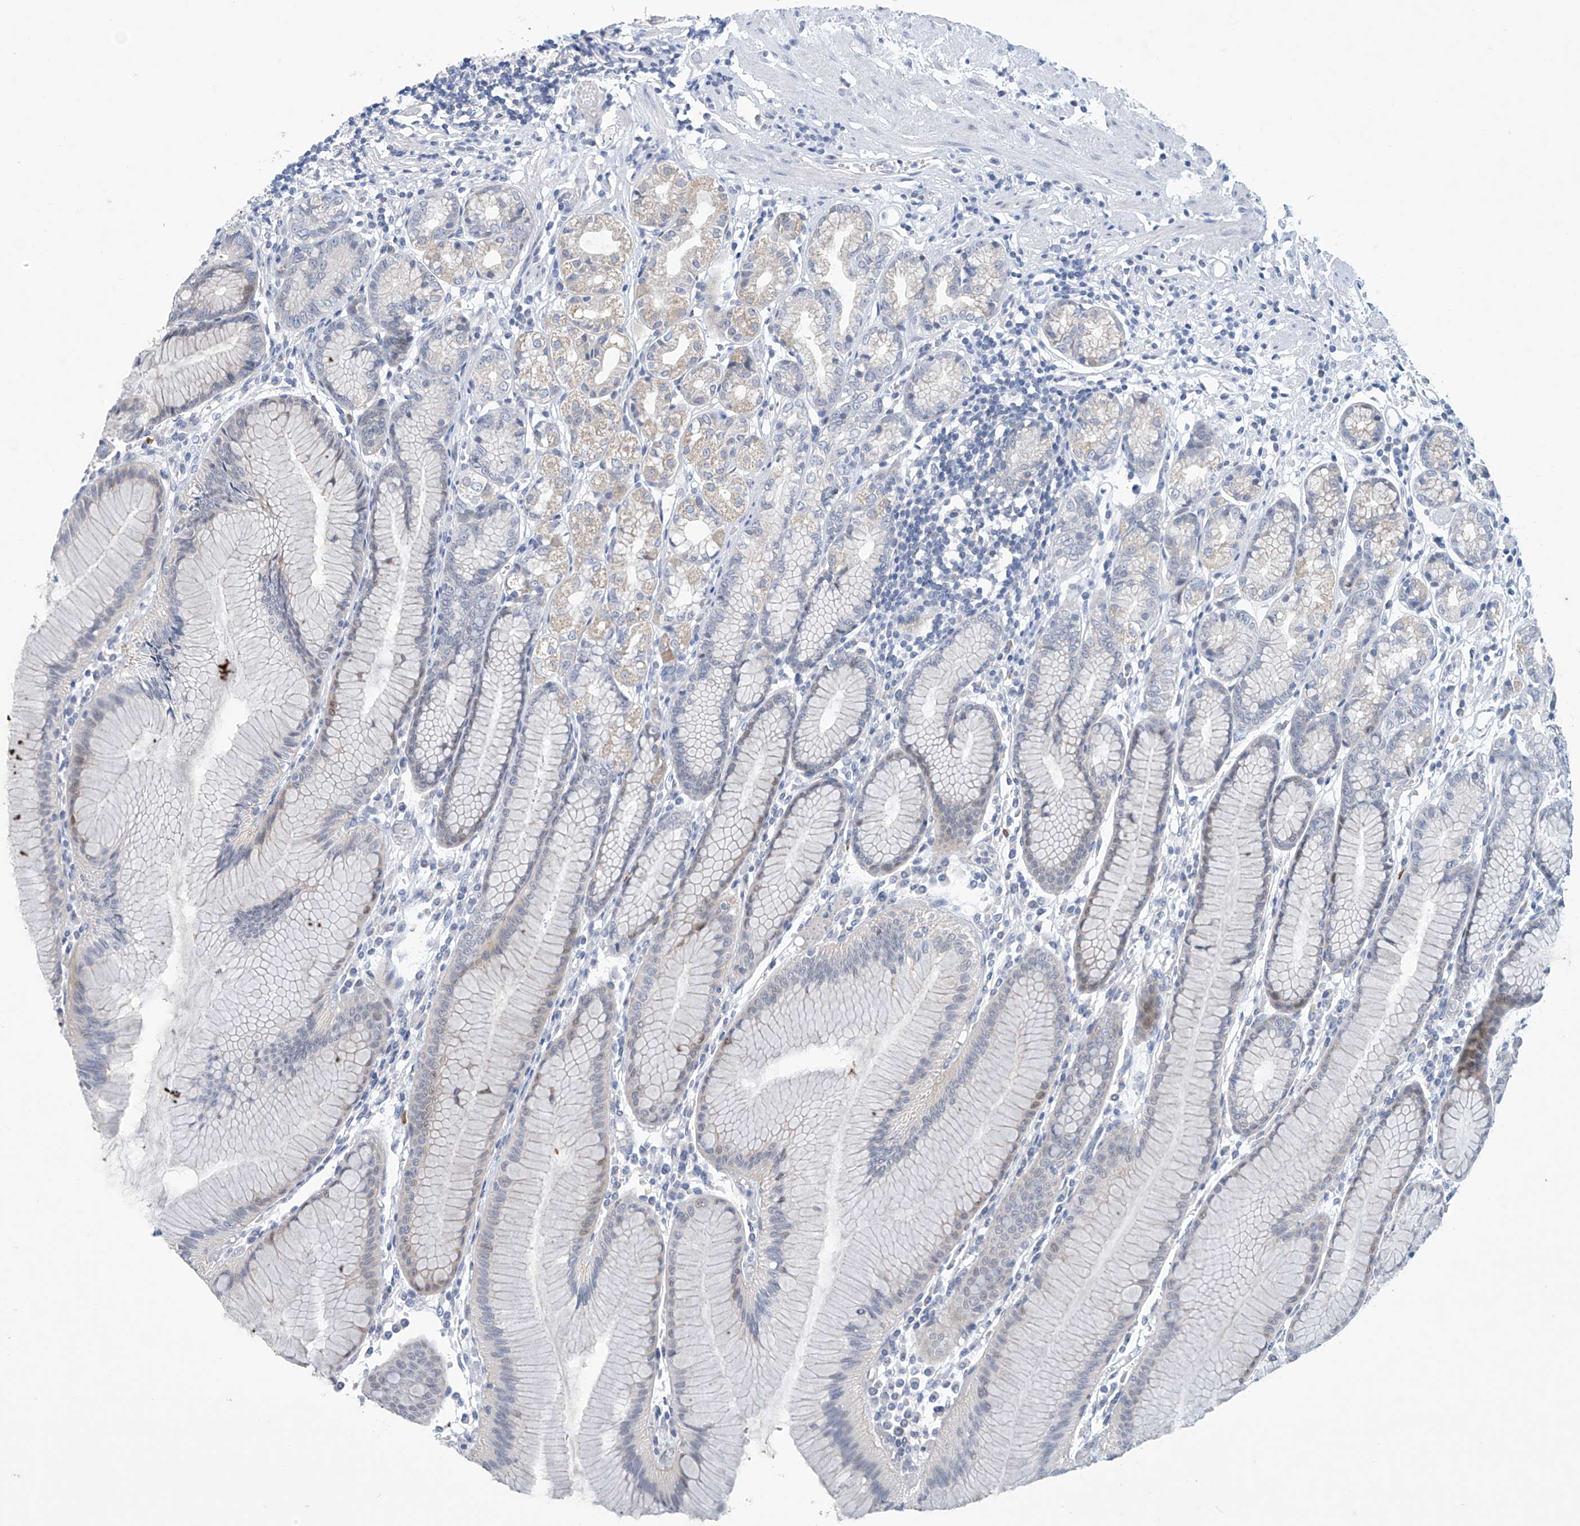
{"staining": {"intensity": "negative", "quantity": "none", "location": "none"}, "tissue": "stomach", "cell_type": "Glandular cells", "image_type": "normal", "snomed": [{"axis": "morphology", "description": "Normal tissue, NOS"}, {"axis": "topography", "description": "Stomach"}], "caption": "DAB immunohistochemical staining of unremarkable stomach displays no significant expression in glandular cells. (DAB (3,3'-diaminobenzidine) IHC with hematoxylin counter stain).", "gene": "SLC35A5", "patient": {"sex": "female", "age": 57}}